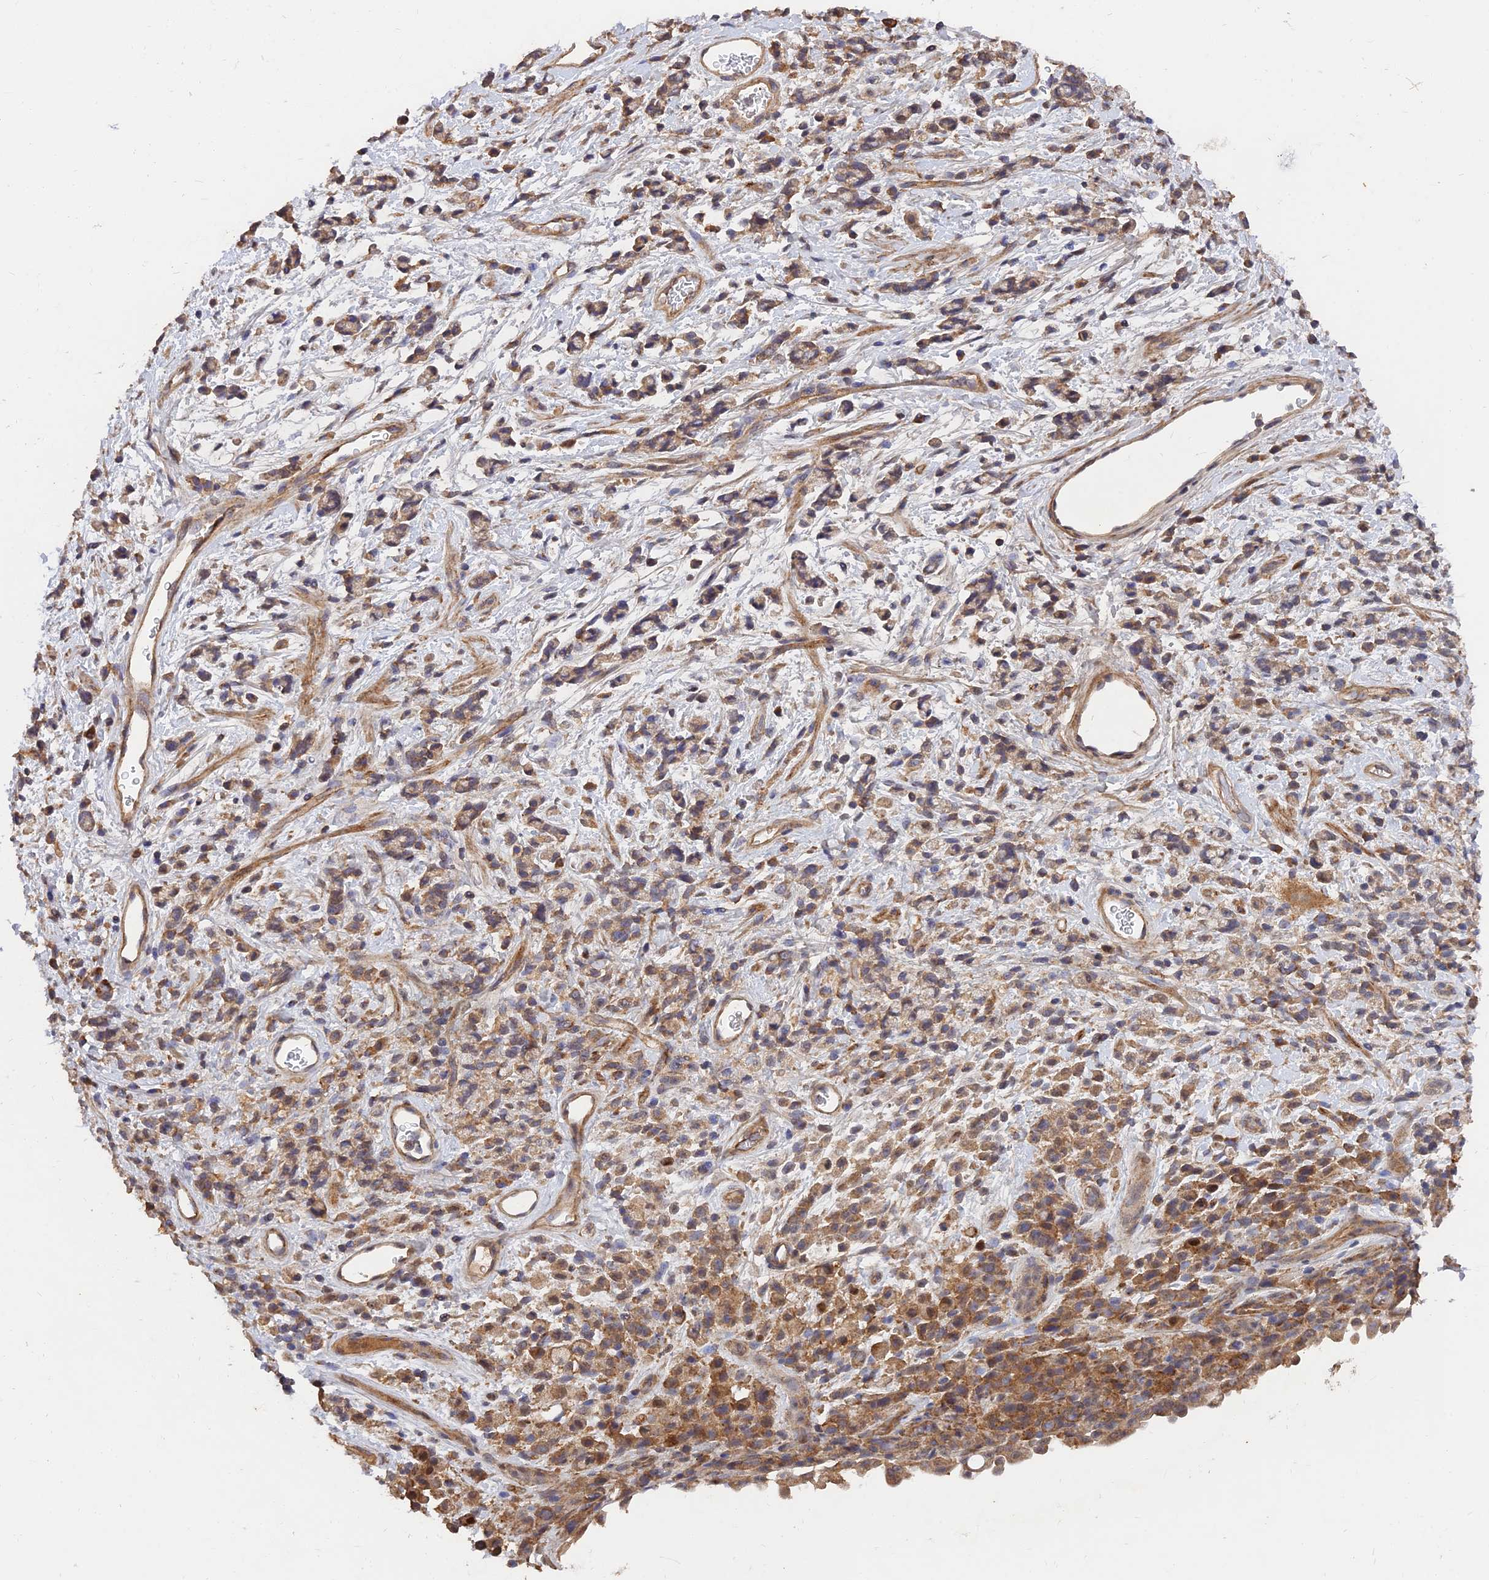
{"staining": {"intensity": "moderate", "quantity": ">75%", "location": "cytoplasmic/membranous"}, "tissue": "stomach cancer", "cell_type": "Tumor cells", "image_type": "cancer", "snomed": [{"axis": "morphology", "description": "Adenocarcinoma, NOS"}, {"axis": "topography", "description": "Stomach"}], "caption": "Stomach cancer (adenocarcinoma) tissue displays moderate cytoplasmic/membranous expression in about >75% of tumor cells", "gene": "SLC38A11", "patient": {"sex": "female", "age": 60}}